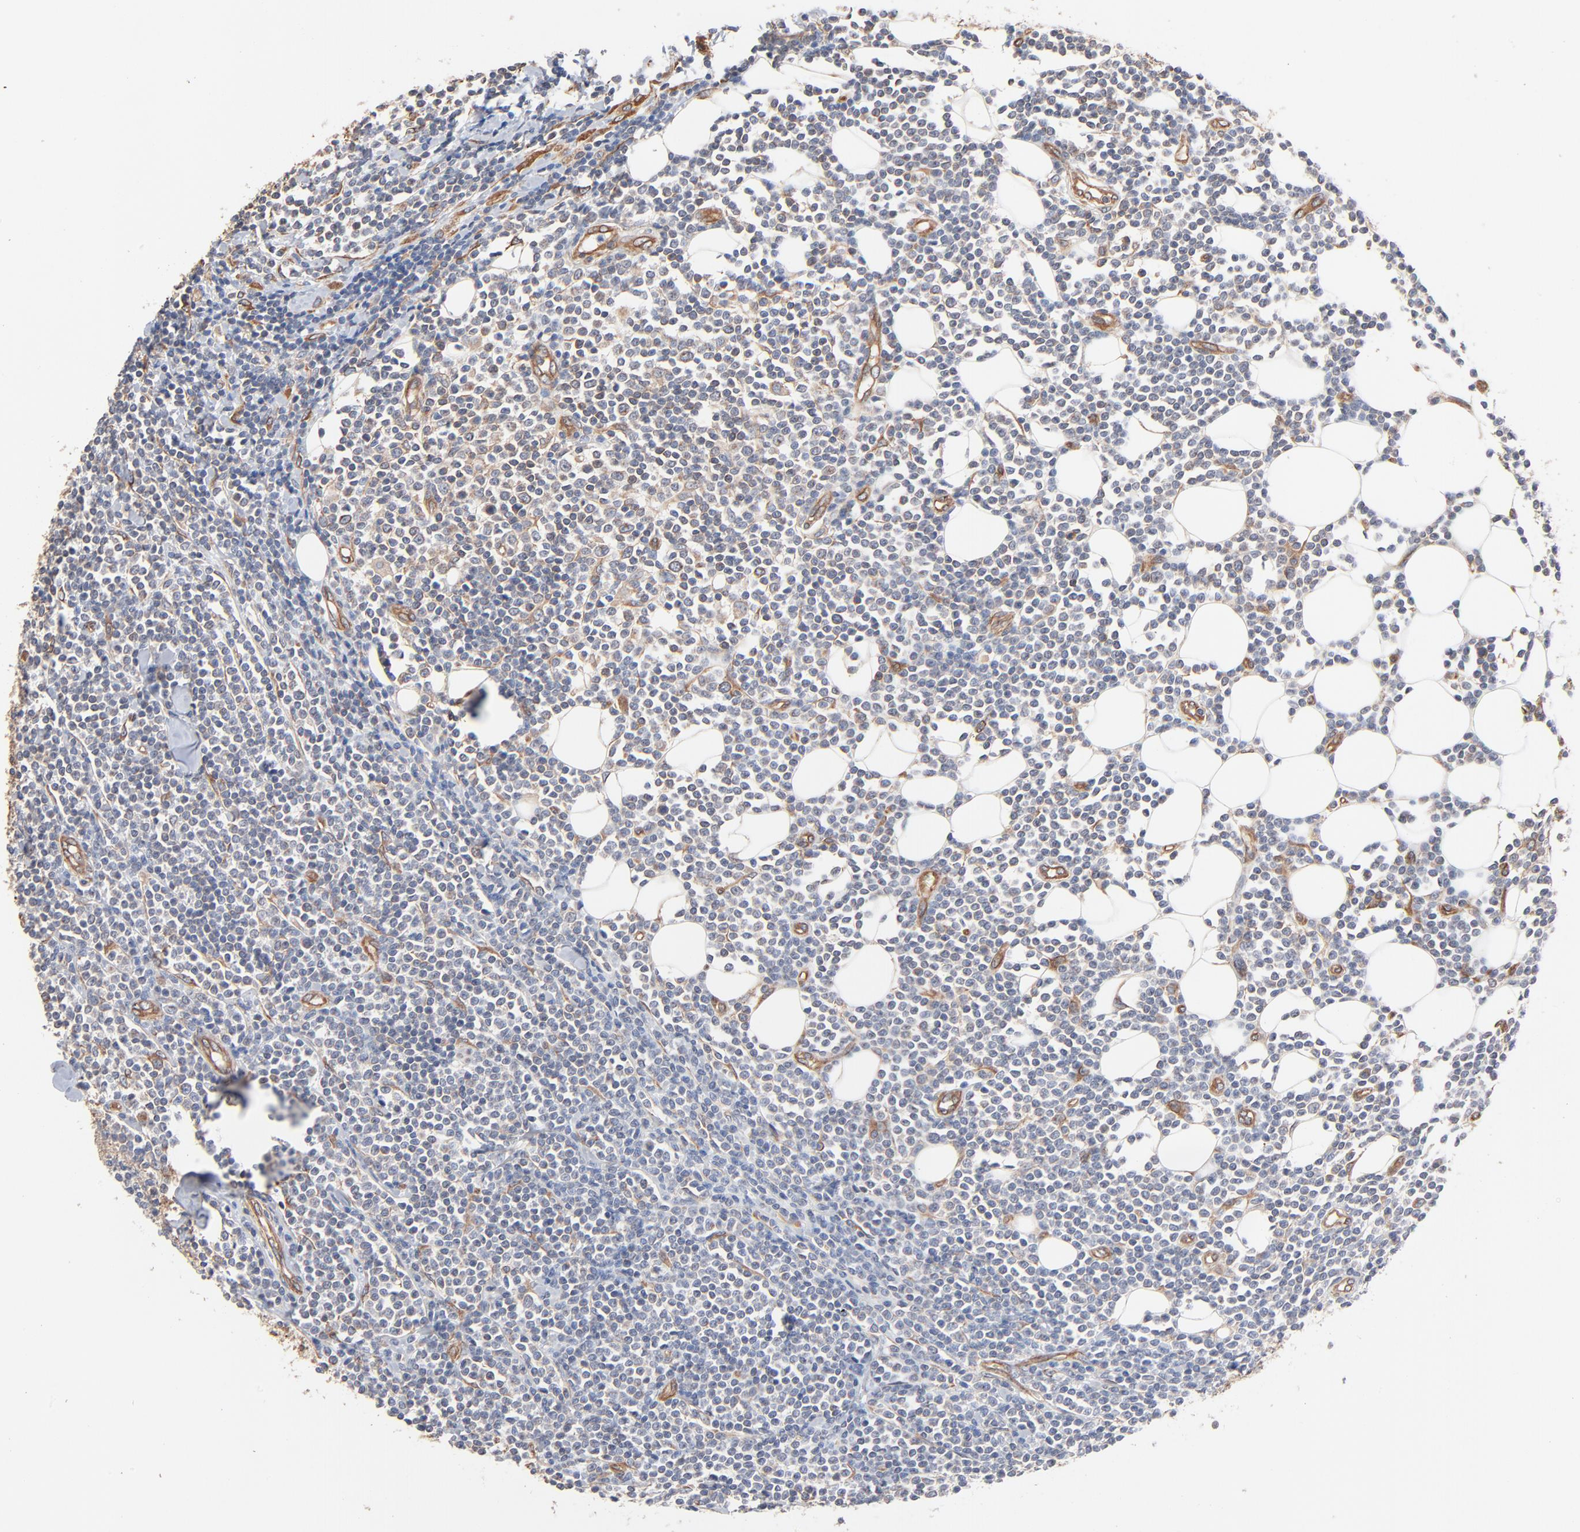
{"staining": {"intensity": "negative", "quantity": "none", "location": "none"}, "tissue": "lymphoma", "cell_type": "Tumor cells", "image_type": "cancer", "snomed": [{"axis": "morphology", "description": "Malignant lymphoma, non-Hodgkin's type, Low grade"}, {"axis": "topography", "description": "Soft tissue"}], "caption": "Low-grade malignant lymphoma, non-Hodgkin's type was stained to show a protein in brown. There is no significant staining in tumor cells.", "gene": "ABCD4", "patient": {"sex": "male", "age": 92}}